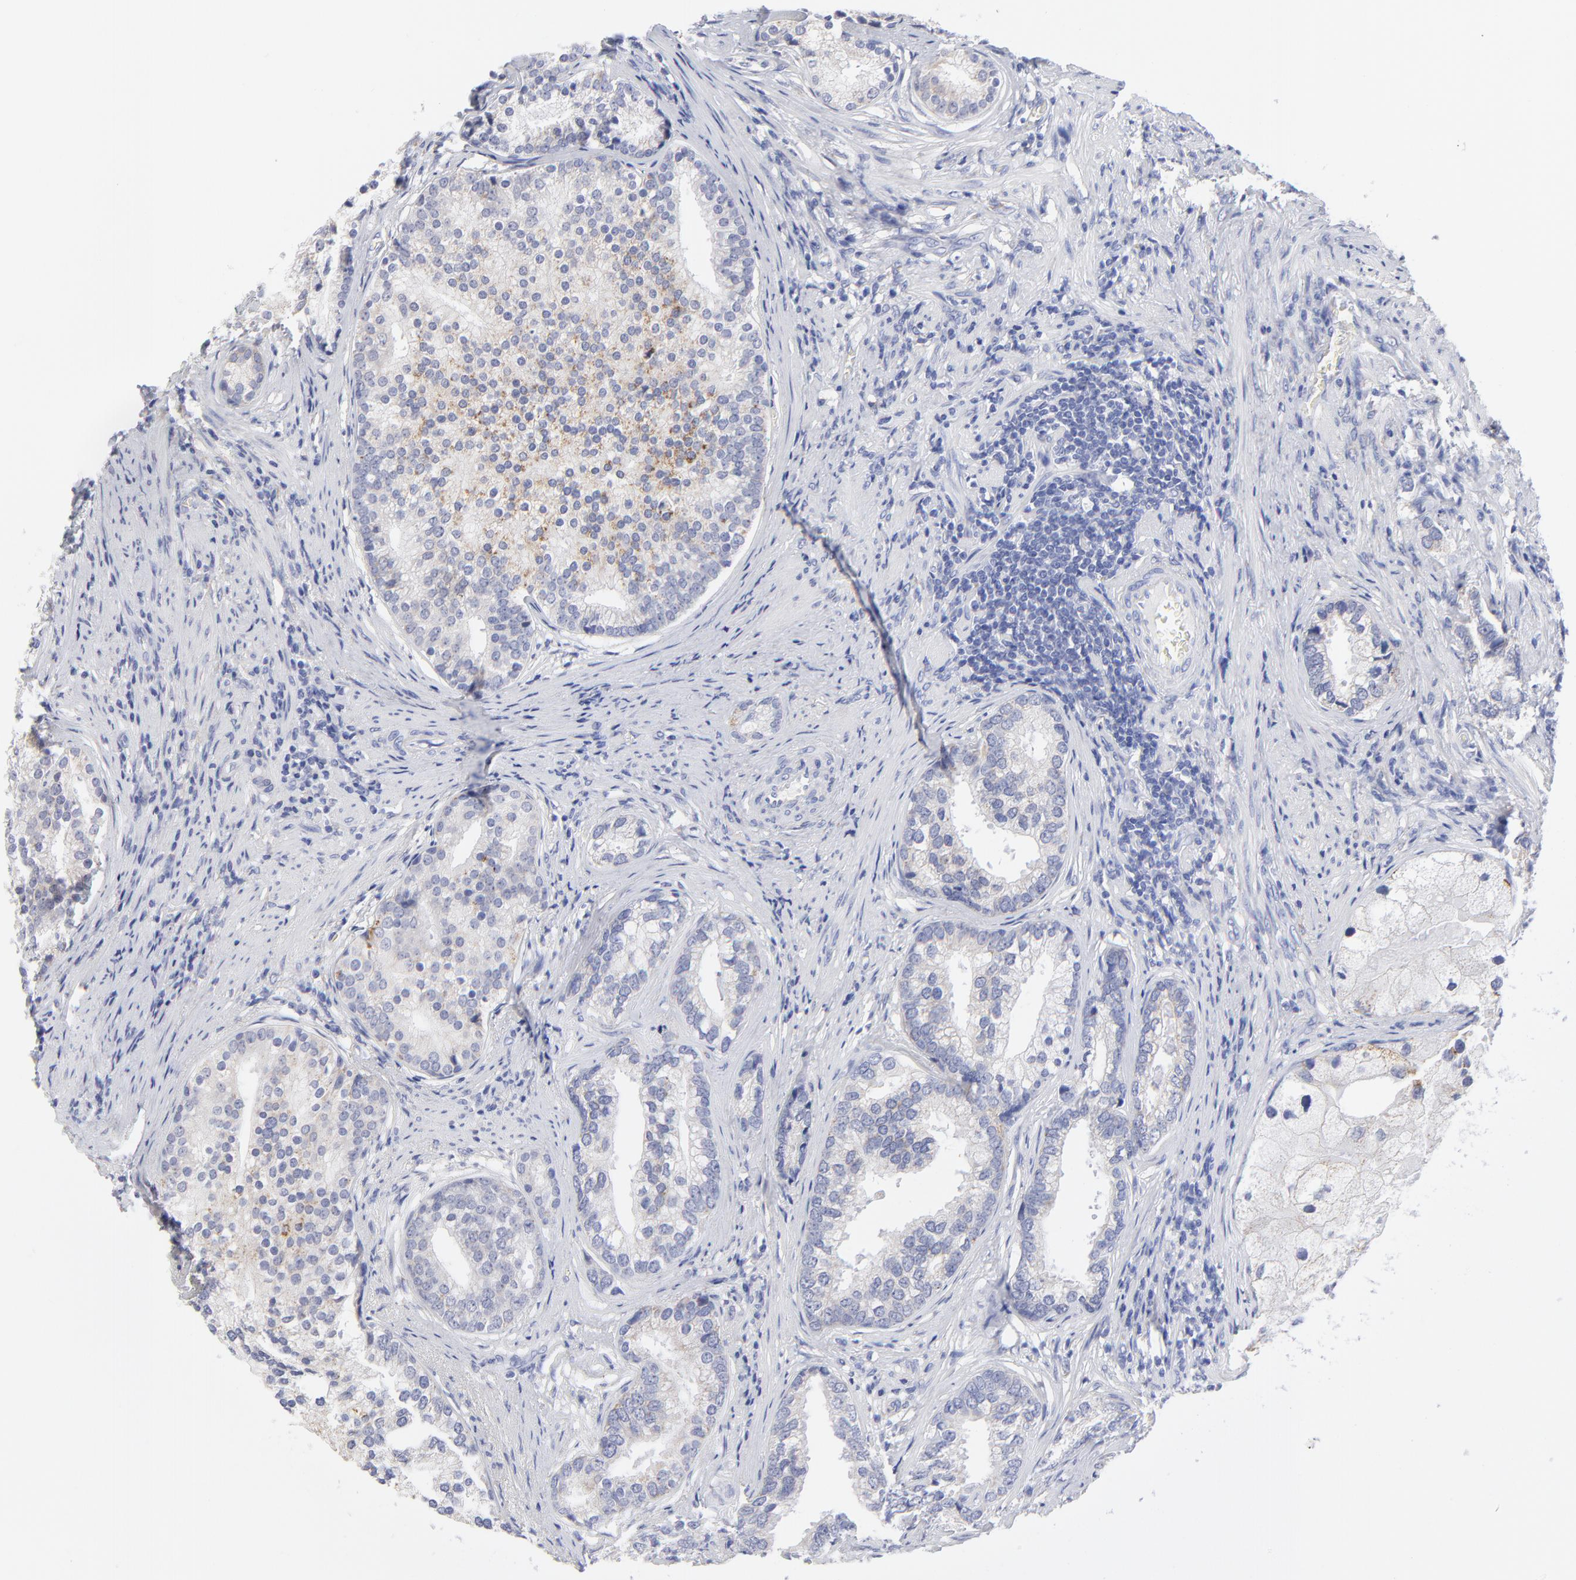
{"staining": {"intensity": "weak", "quantity": "<25%", "location": "cytoplasmic/membranous"}, "tissue": "prostate cancer", "cell_type": "Tumor cells", "image_type": "cancer", "snomed": [{"axis": "morphology", "description": "Adenocarcinoma, Low grade"}, {"axis": "topography", "description": "Prostate"}], "caption": "High power microscopy image of an immunohistochemistry (IHC) micrograph of prostate cancer, revealing no significant positivity in tumor cells. (Immunohistochemistry, brightfield microscopy, high magnification).", "gene": "DUSP9", "patient": {"sex": "male", "age": 71}}